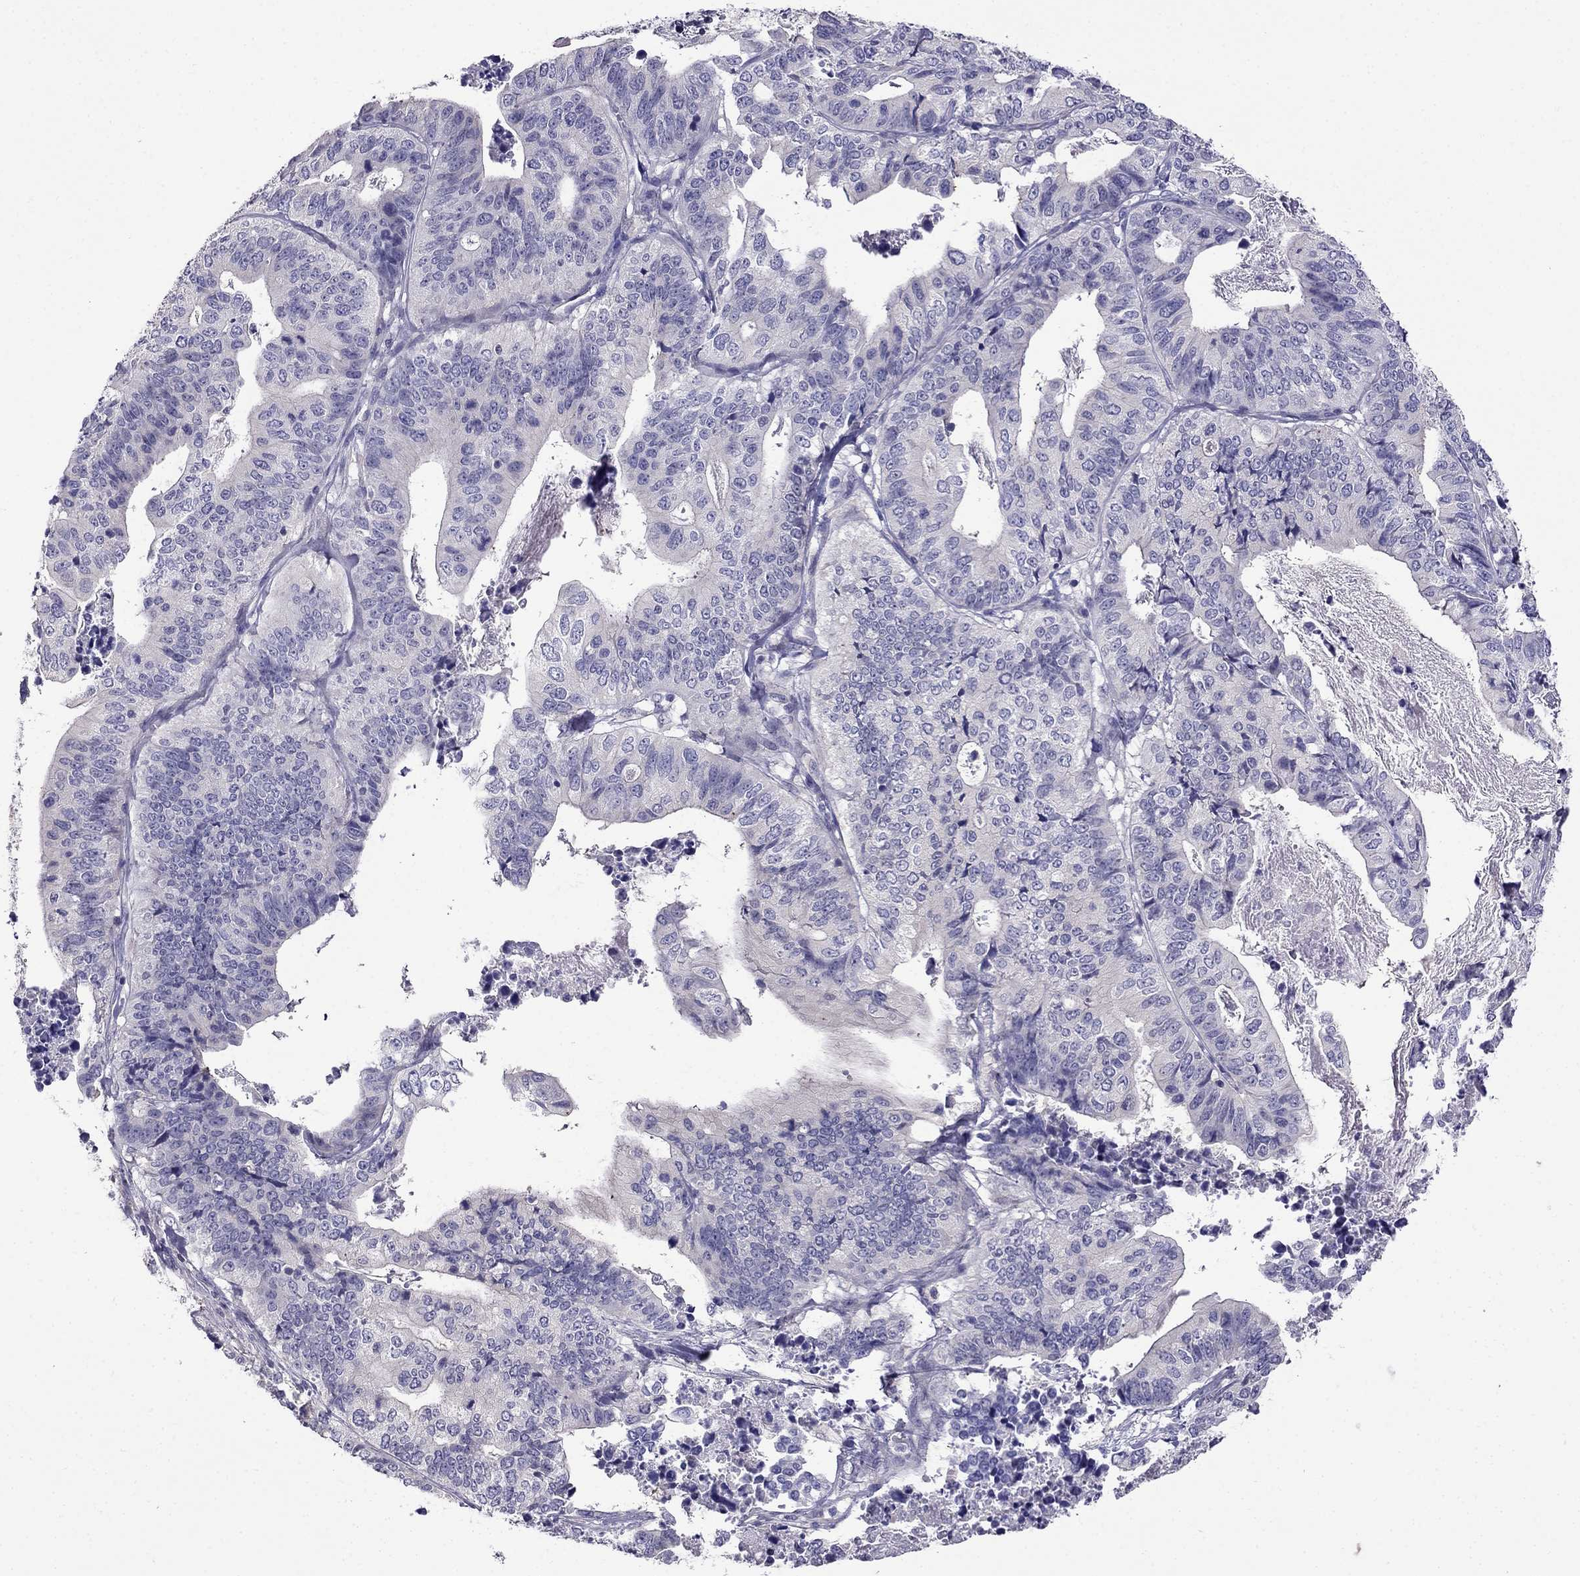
{"staining": {"intensity": "negative", "quantity": "none", "location": "none"}, "tissue": "stomach cancer", "cell_type": "Tumor cells", "image_type": "cancer", "snomed": [{"axis": "morphology", "description": "Adenocarcinoma, NOS"}, {"axis": "topography", "description": "Stomach, upper"}], "caption": "An IHC micrograph of stomach cancer (adenocarcinoma) is shown. There is no staining in tumor cells of stomach cancer (adenocarcinoma).", "gene": "SCNN1D", "patient": {"sex": "female", "age": 67}}